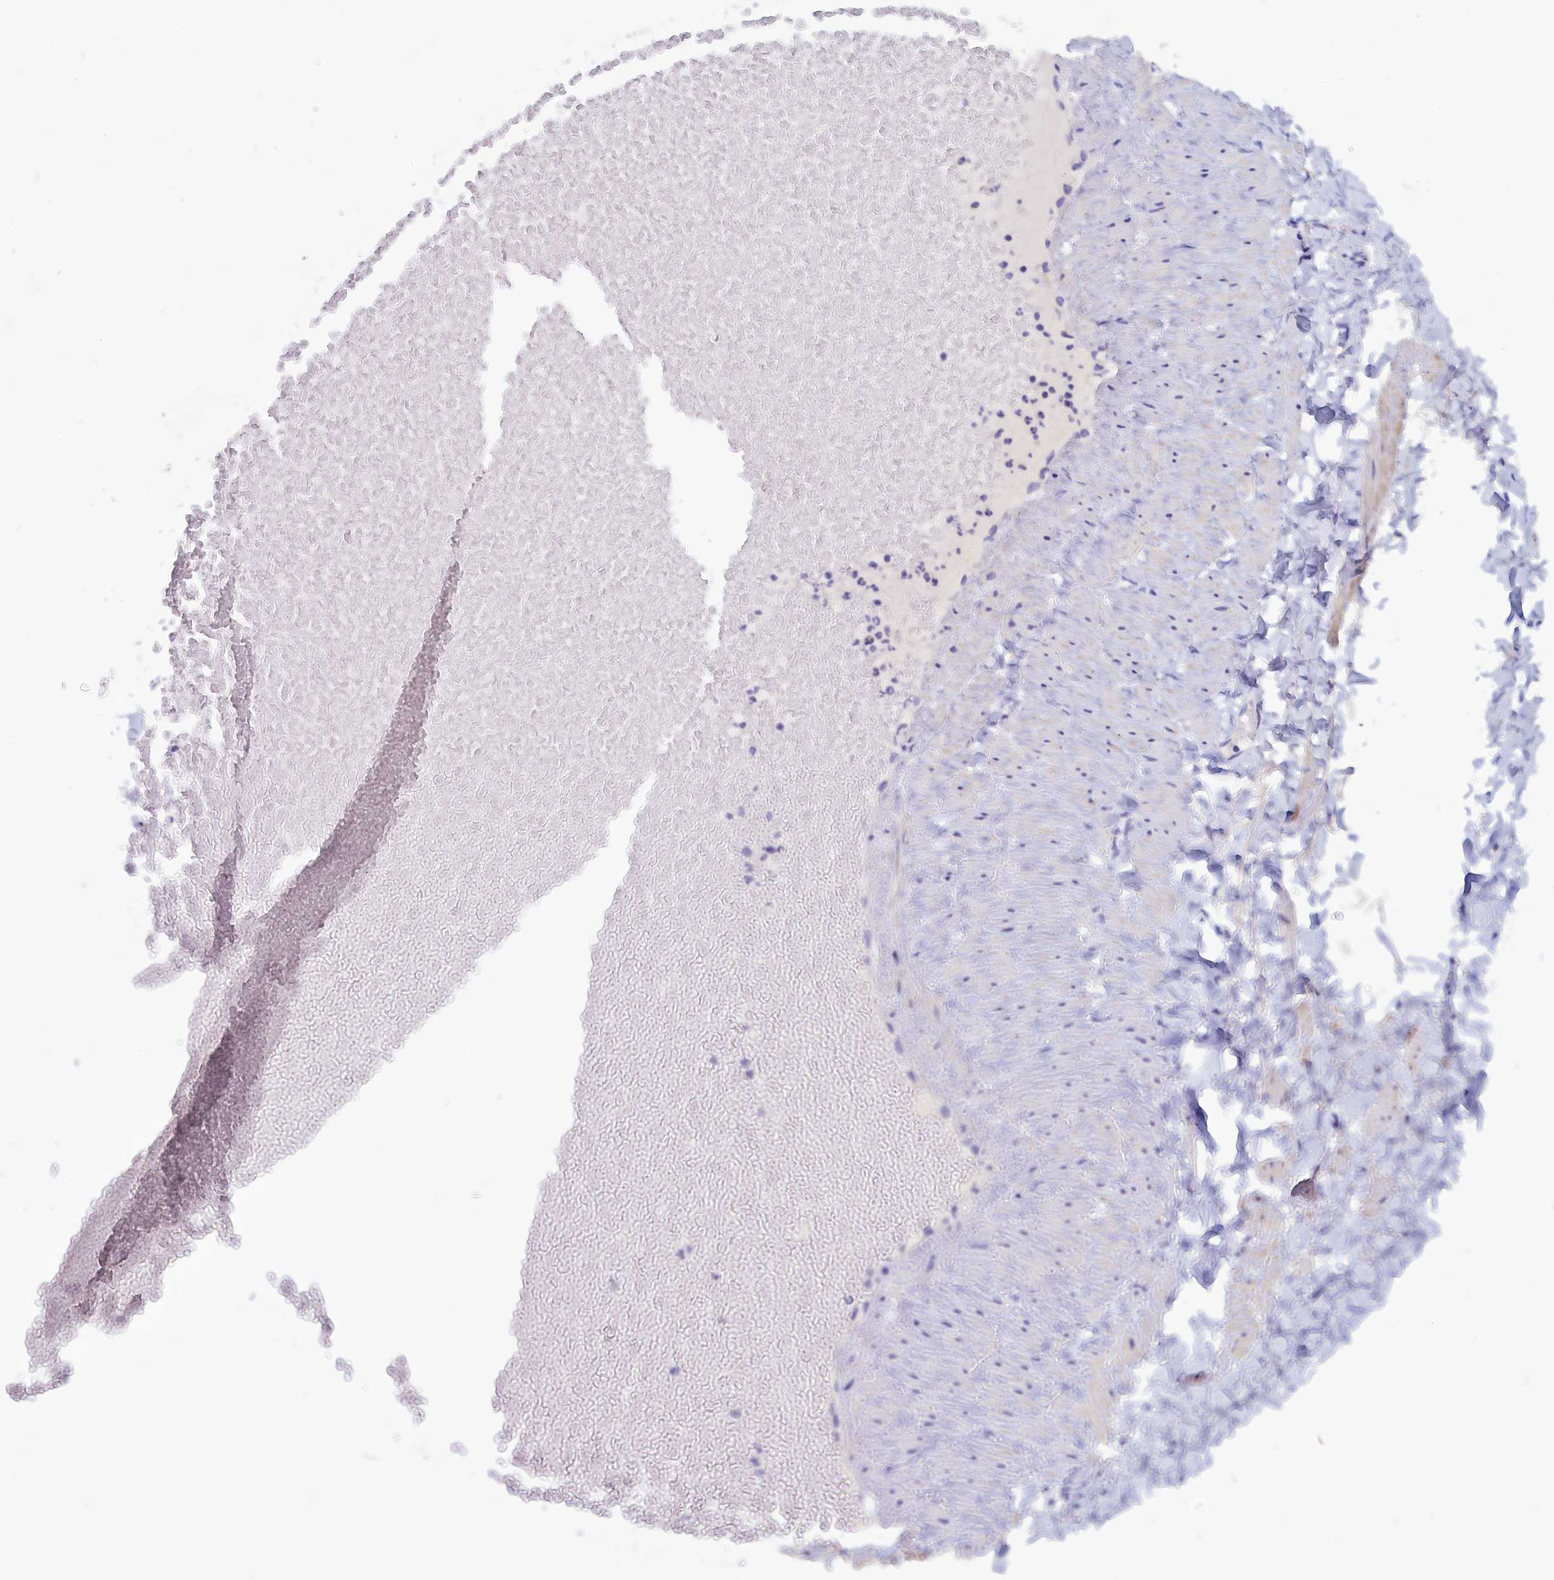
{"staining": {"intensity": "negative", "quantity": "none", "location": "none"}, "tissue": "adipose tissue", "cell_type": "Adipocytes", "image_type": "normal", "snomed": [{"axis": "morphology", "description": "Normal tissue, NOS"}, {"axis": "topography", "description": "Adipose tissue"}, {"axis": "topography", "description": "Vascular tissue"}, {"axis": "topography", "description": "Peripheral nerve tissue"}], "caption": "Image shows no significant protein staining in adipocytes of benign adipose tissue.", "gene": "ANKRD2", "patient": {"sex": "male", "age": 25}}